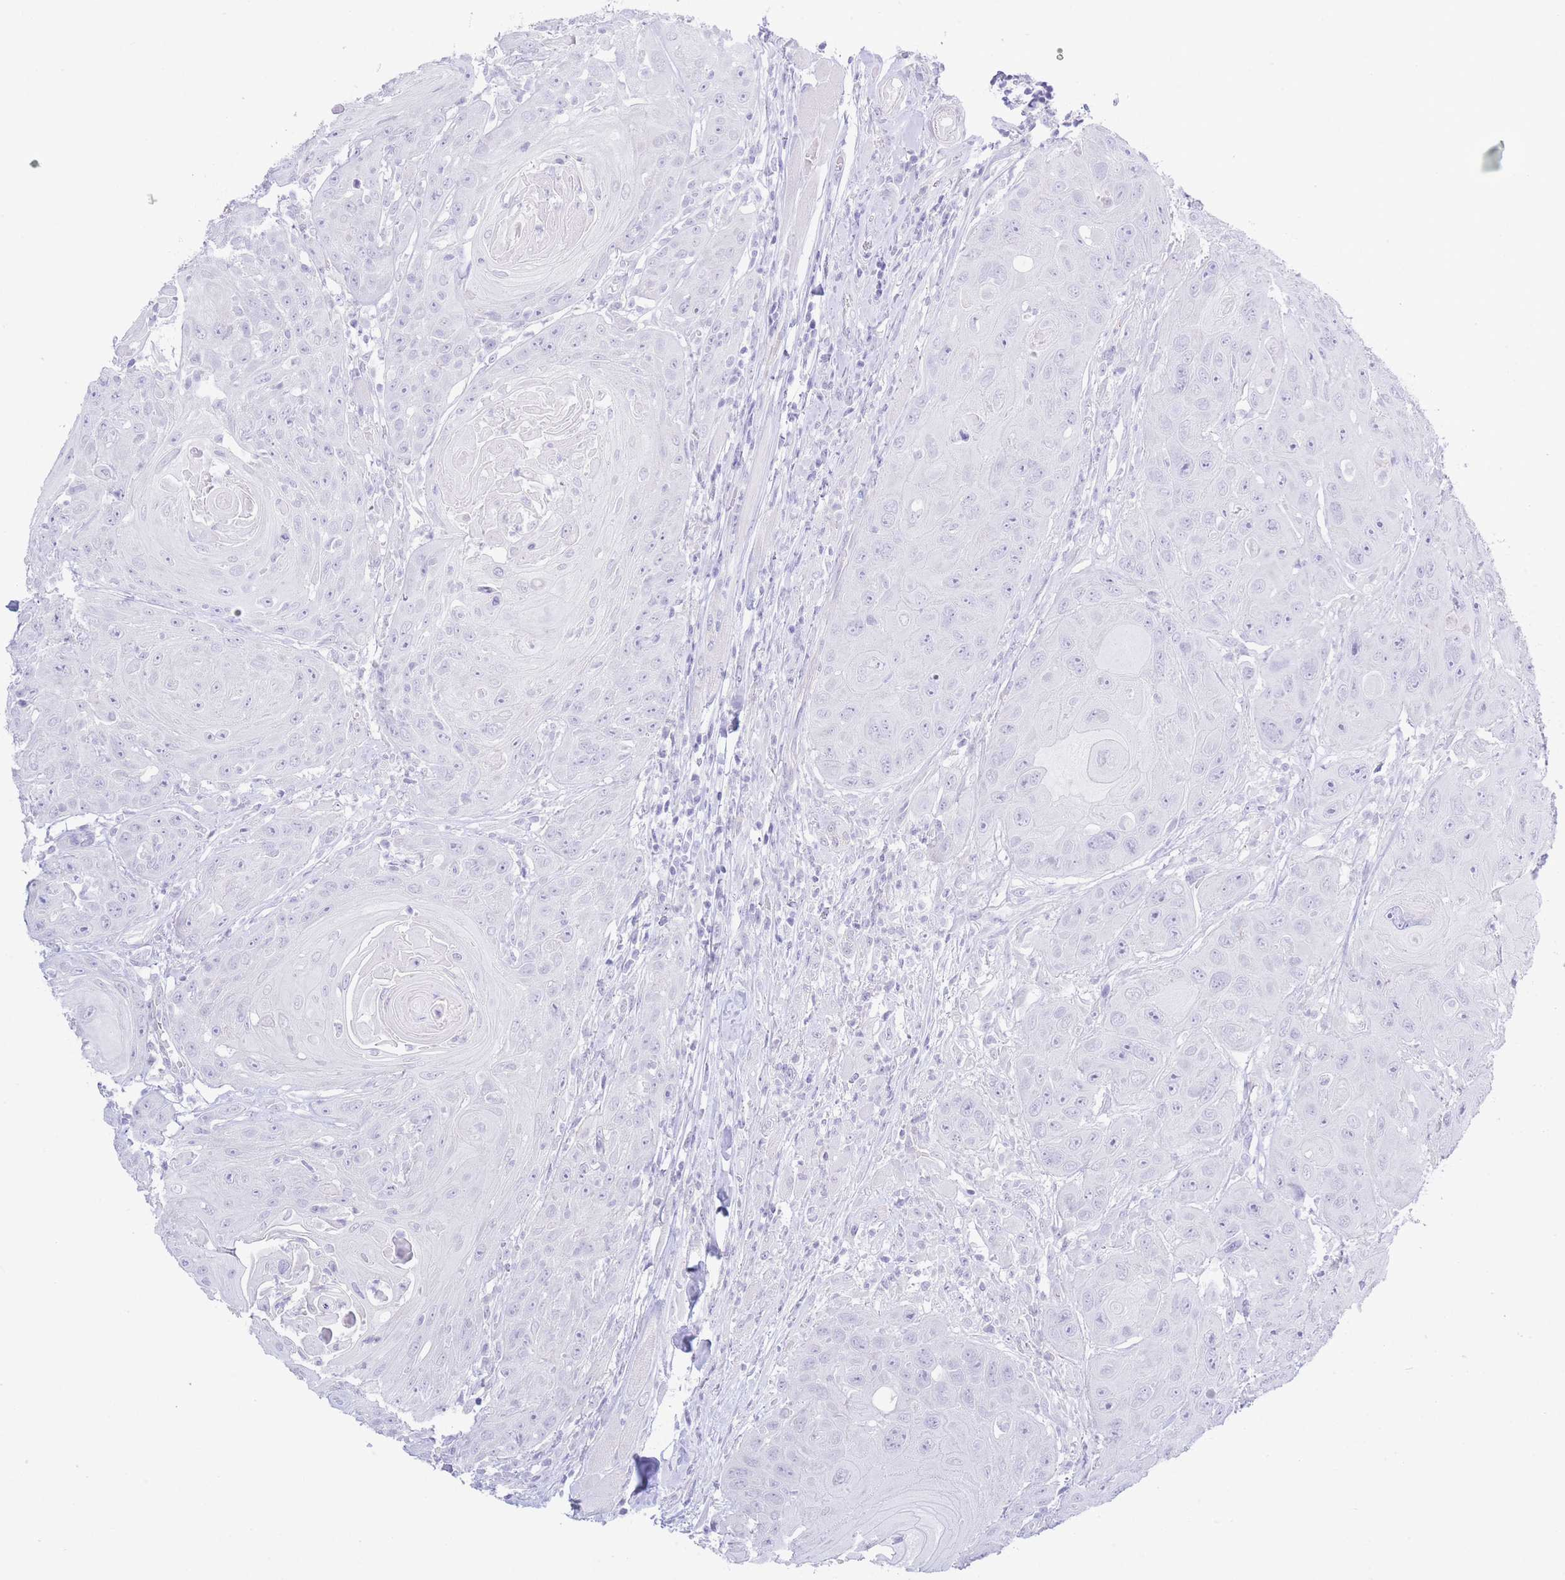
{"staining": {"intensity": "negative", "quantity": "none", "location": "none"}, "tissue": "head and neck cancer", "cell_type": "Tumor cells", "image_type": "cancer", "snomed": [{"axis": "morphology", "description": "Squamous cell carcinoma, NOS"}, {"axis": "topography", "description": "Head-Neck"}], "caption": "Immunohistochemical staining of head and neck cancer reveals no significant staining in tumor cells. (DAB immunohistochemistry visualized using brightfield microscopy, high magnification).", "gene": "PKLR", "patient": {"sex": "female", "age": 59}}